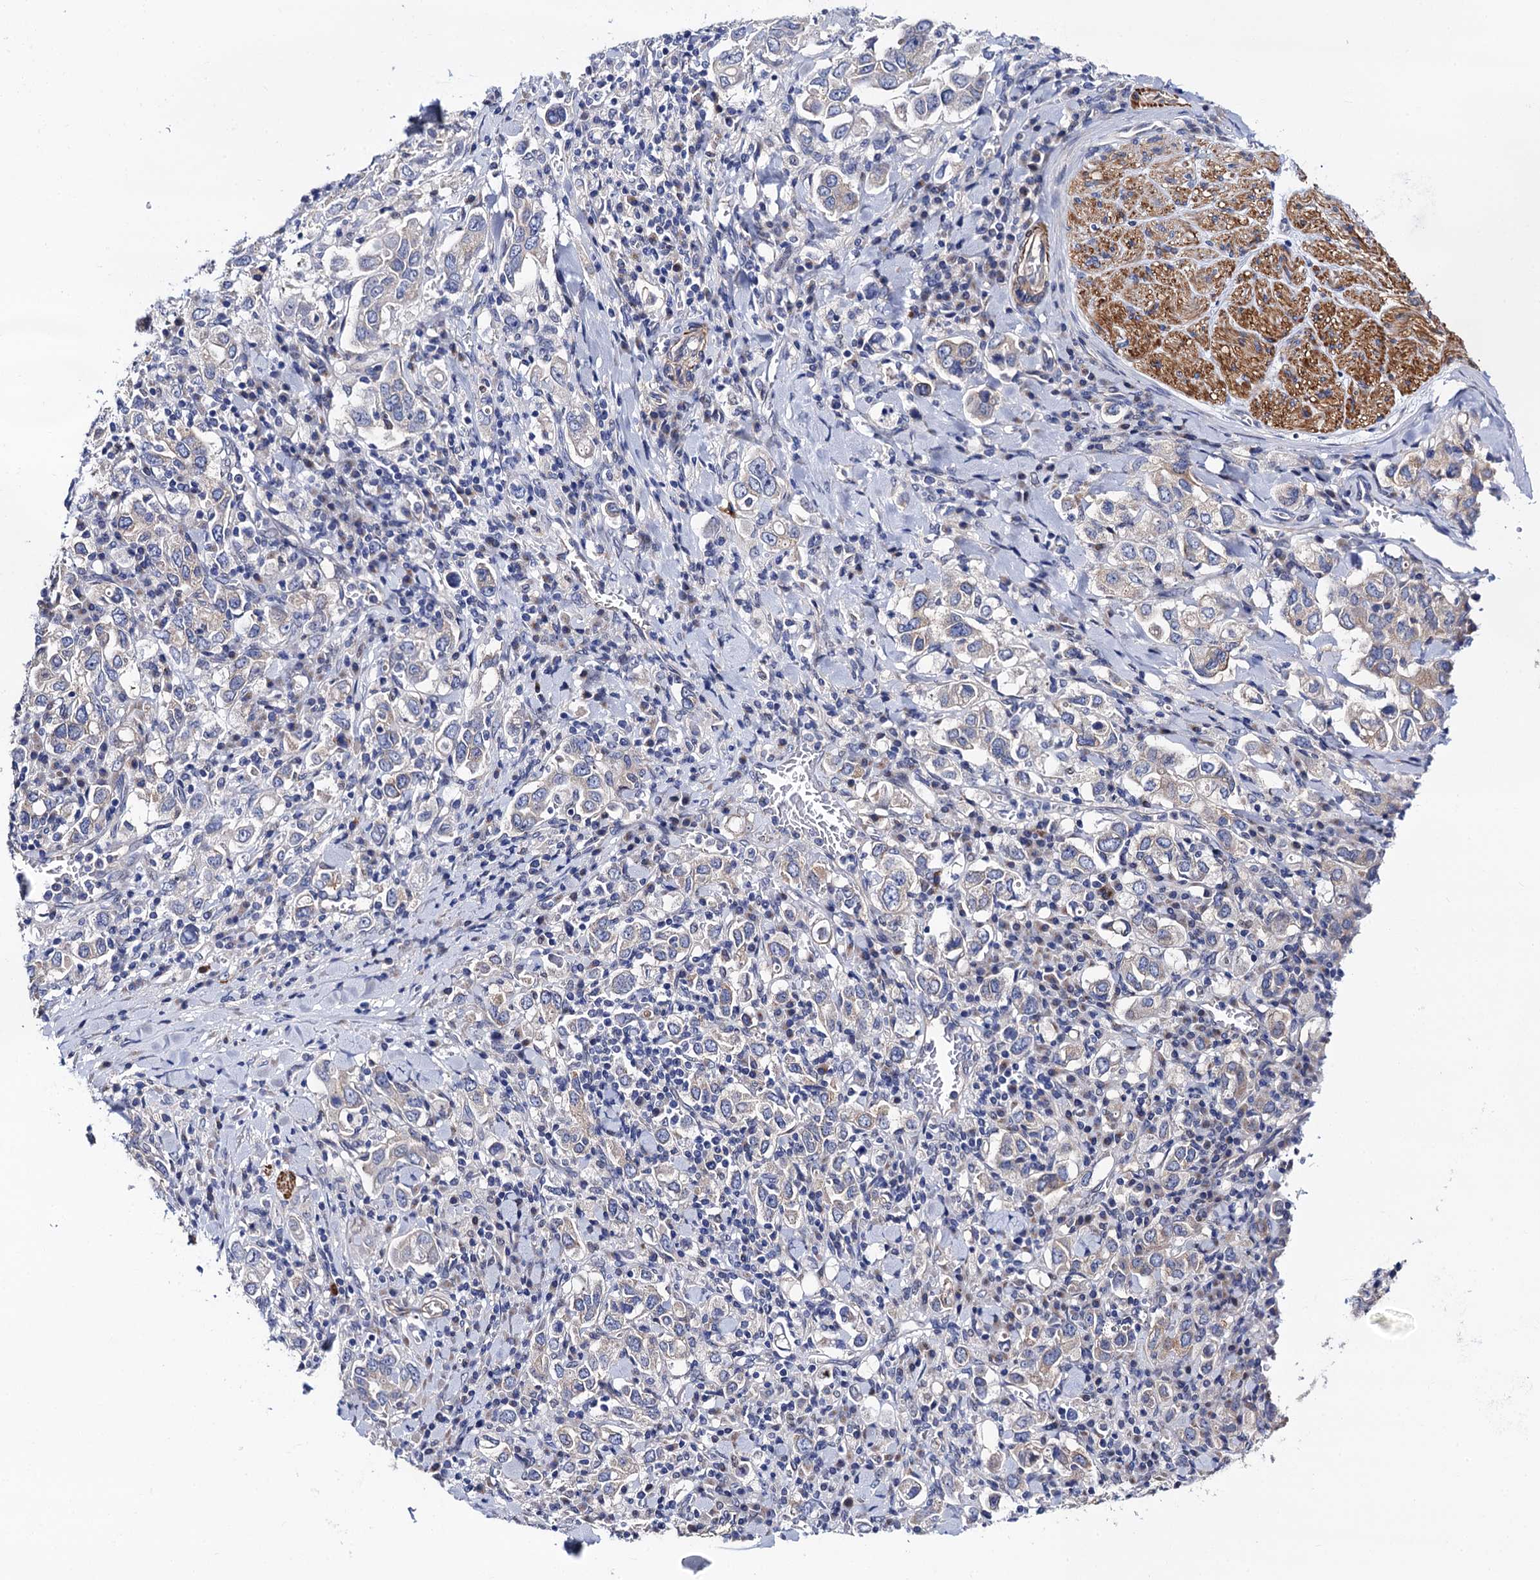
{"staining": {"intensity": "negative", "quantity": "none", "location": "none"}, "tissue": "stomach cancer", "cell_type": "Tumor cells", "image_type": "cancer", "snomed": [{"axis": "morphology", "description": "Adenocarcinoma, NOS"}, {"axis": "topography", "description": "Stomach, upper"}], "caption": "Image shows no significant protein positivity in tumor cells of stomach cancer (adenocarcinoma). (Brightfield microscopy of DAB (3,3'-diaminobenzidine) IHC at high magnification).", "gene": "ZDHHC18", "patient": {"sex": "male", "age": 62}}